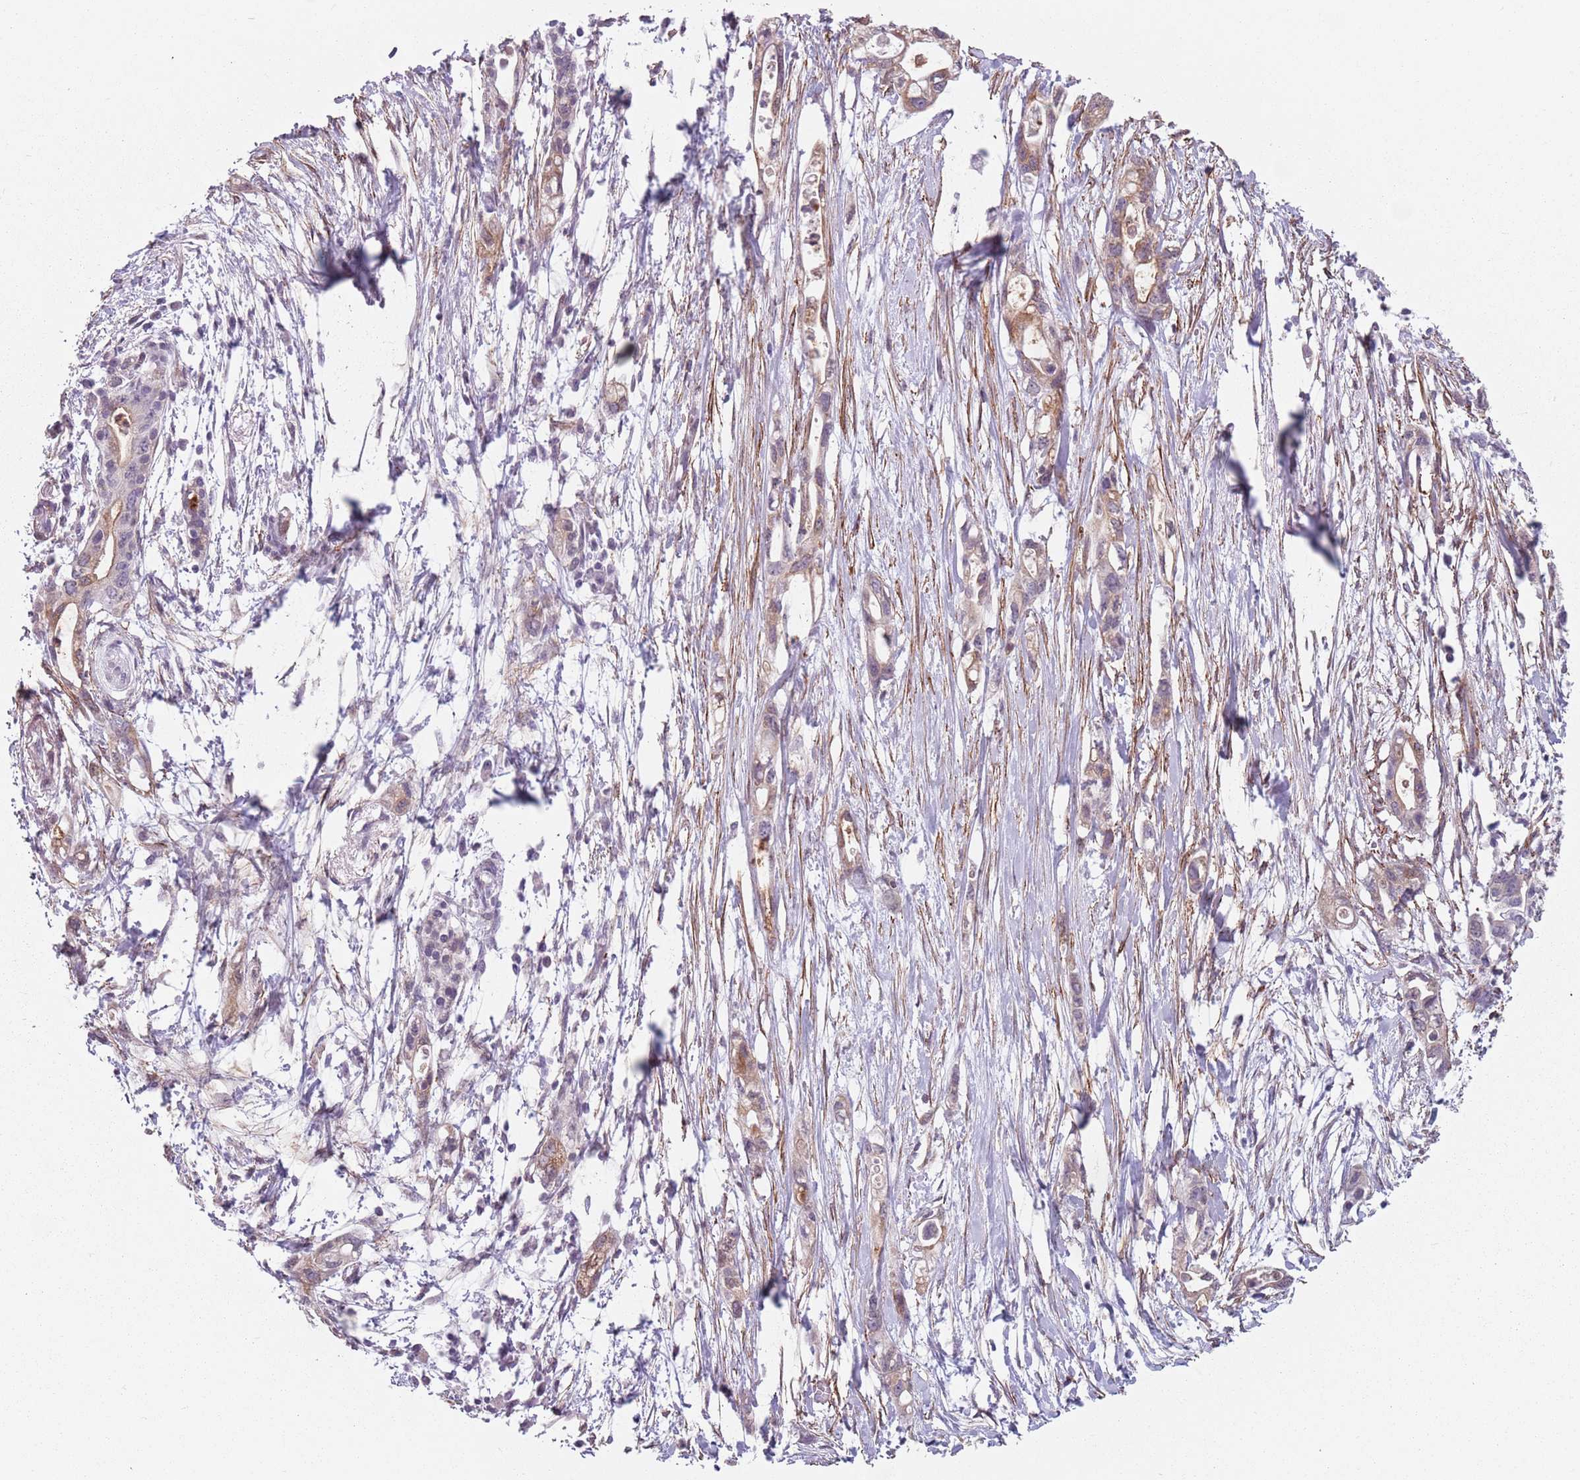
{"staining": {"intensity": "moderate", "quantity": "25%-75%", "location": "cytoplasmic/membranous"}, "tissue": "pancreatic cancer", "cell_type": "Tumor cells", "image_type": "cancer", "snomed": [{"axis": "morphology", "description": "Adenocarcinoma, NOS"}, {"axis": "topography", "description": "Pancreas"}], "caption": "Immunohistochemical staining of human pancreatic adenocarcinoma reveals medium levels of moderate cytoplasmic/membranous protein positivity in about 25%-75% of tumor cells.", "gene": "TMC4", "patient": {"sex": "female", "age": 72}}